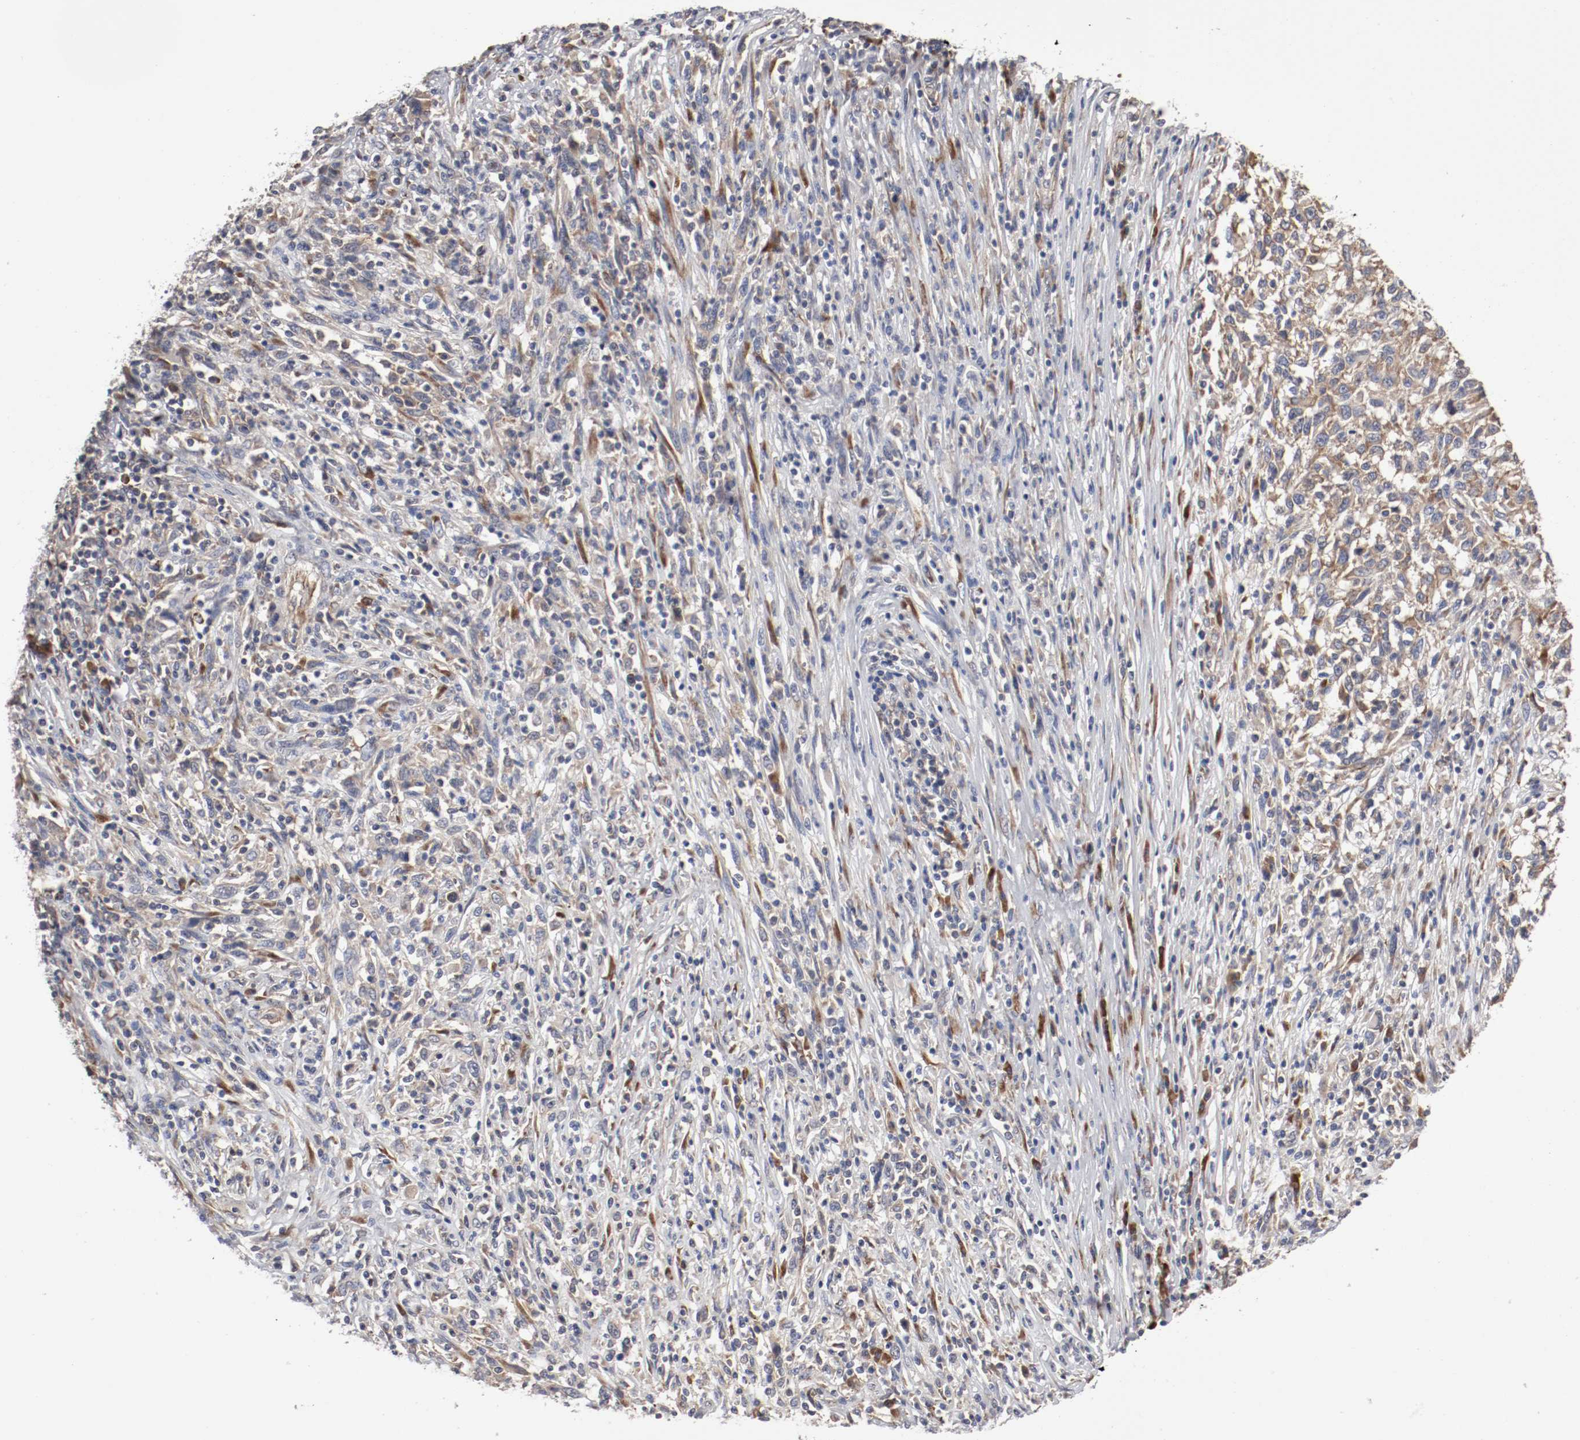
{"staining": {"intensity": "moderate", "quantity": ">75%", "location": "cytoplasmic/membranous"}, "tissue": "melanoma", "cell_type": "Tumor cells", "image_type": "cancer", "snomed": [{"axis": "morphology", "description": "Malignant melanoma, Metastatic site"}, {"axis": "topography", "description": "Lymph node"}], "caption": "Moderate cytoplasmic/membranous protein staining is appreciated in approximately >75% of tumor cells in melanoma. (DAB (3,3'-diaminobenzidine) IHC with brightfield microscopy, high magnification).", "gene": "FKBP3", "patient": {"sex": "male", "age": 61}}